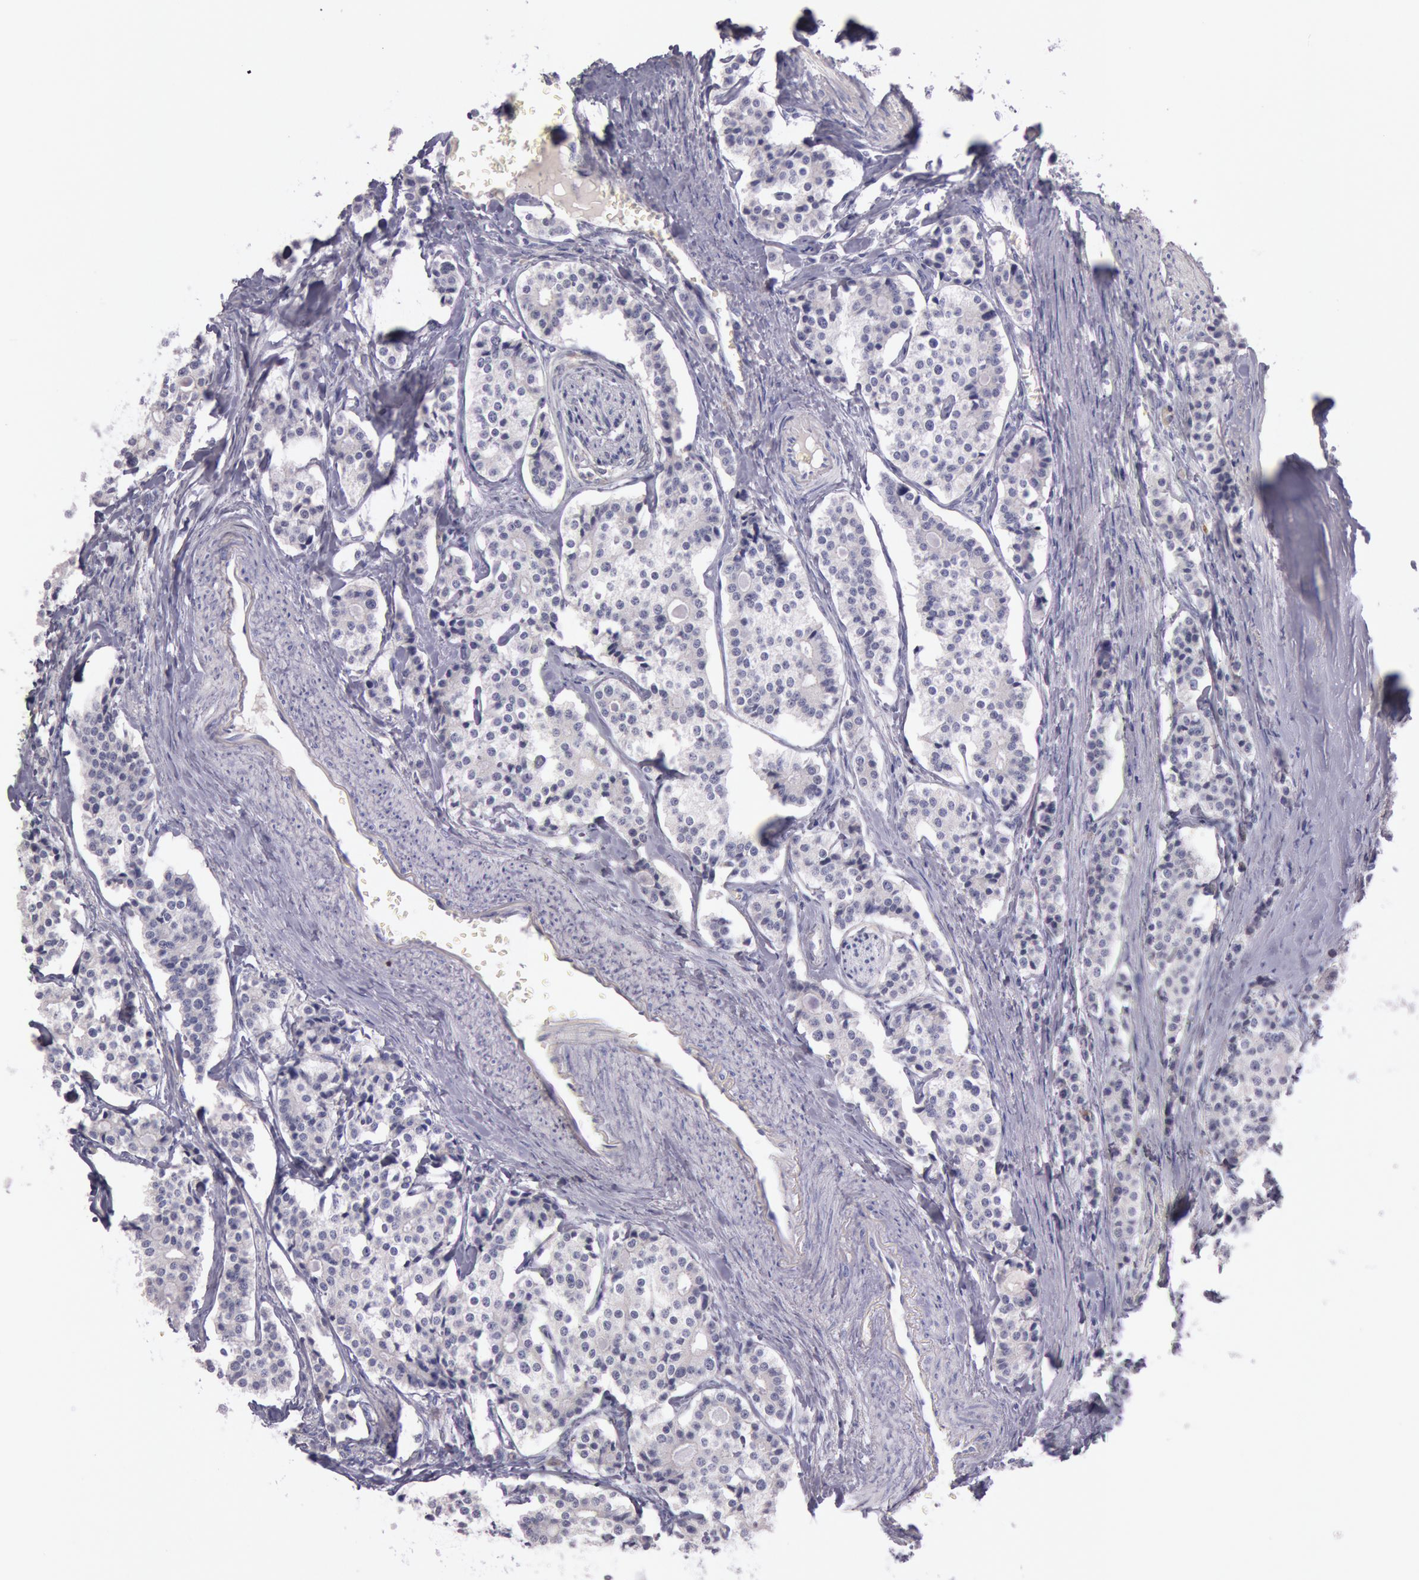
{"staining": {"intensity": "negative", "quantity": "none", "location": "none"}, "tissue": "carcinoid", "cell_type": "Tumor cells", "image_type": "cancer", "snomed": [{"axis": "morphology", "description": "Carcinoid, malignant, NOS"}, {"axis": "topography", "description": "Small intestine"}], "caption": "Photomicrograph shows no protein positivity in tumor cells of carcinoid (malignant) tissue.", "gene": "EGFR", "patient": {"sex": "male", "age": 63}}